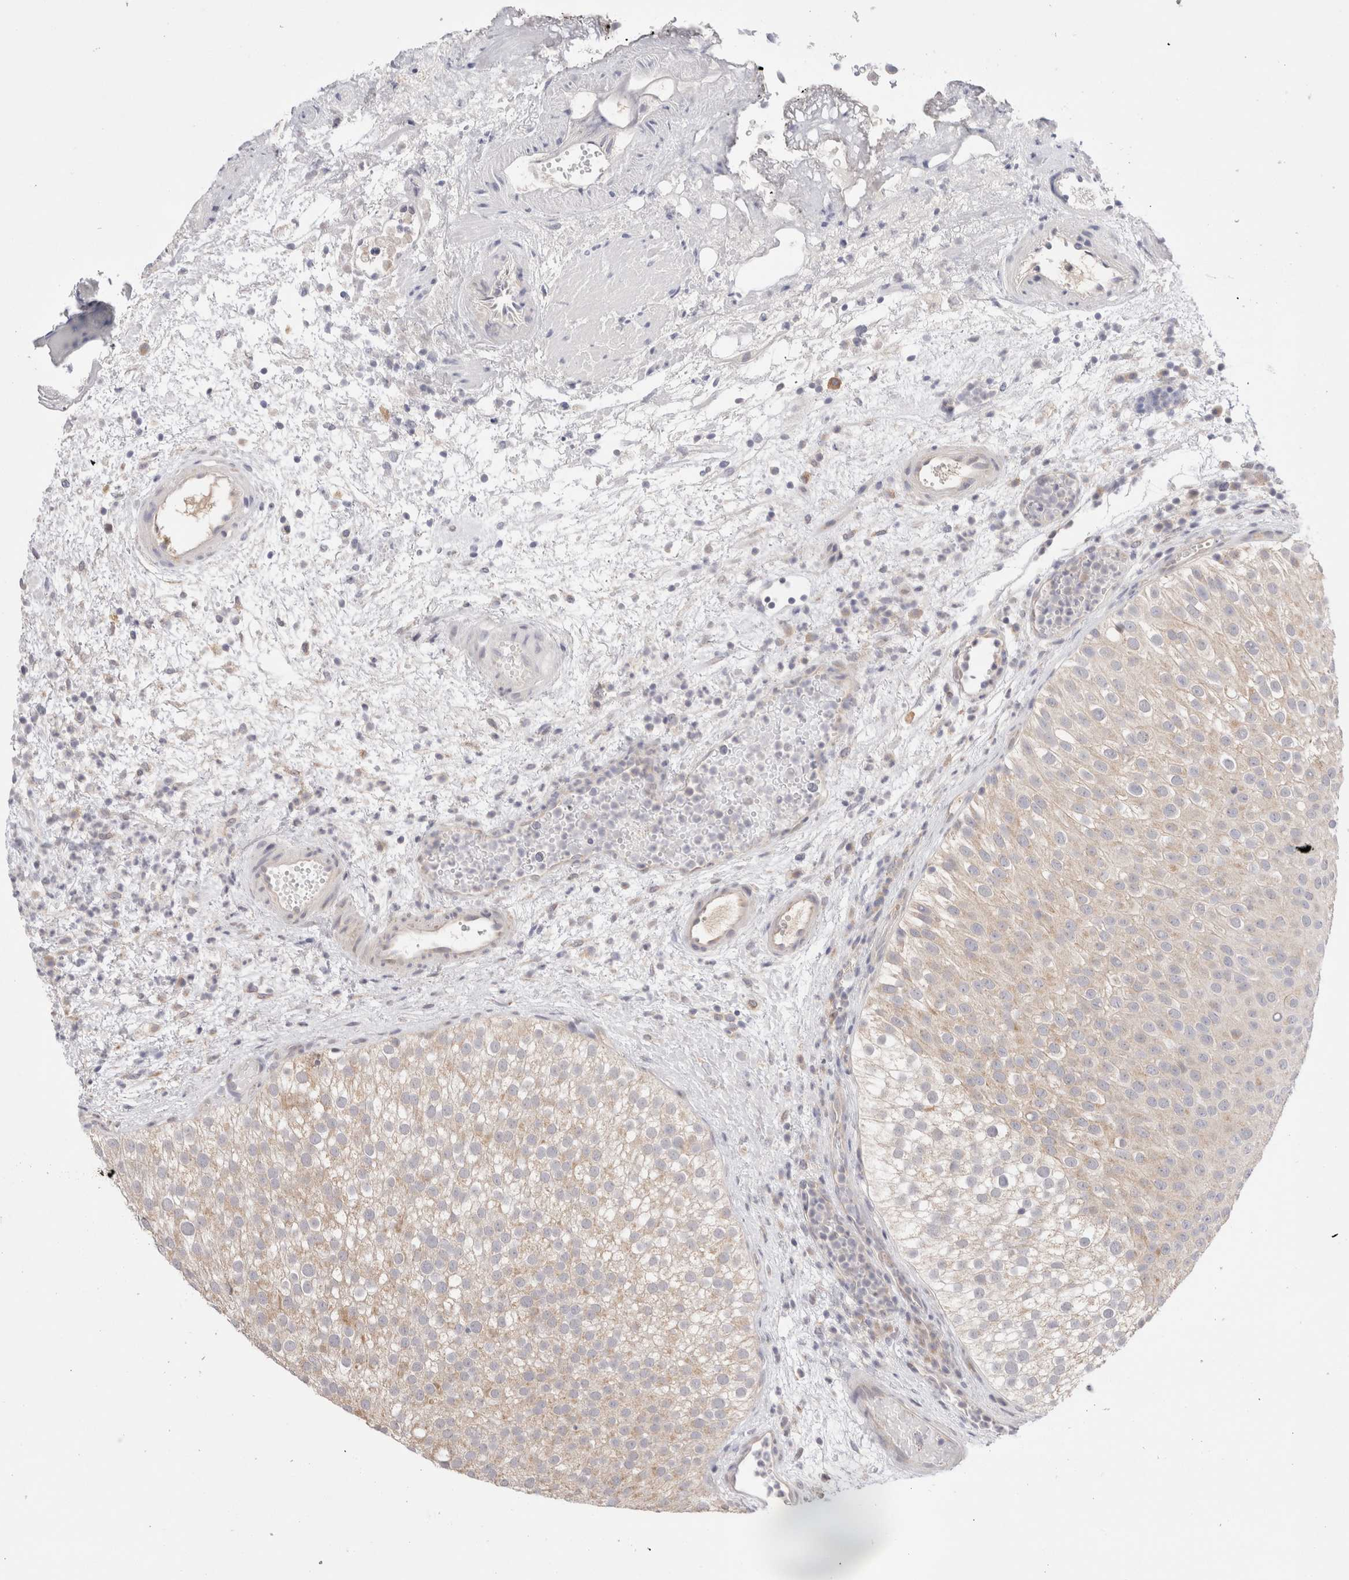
{"staining": {"intensity": "weak", "quantity": ">75%", "location": "cytoplasmic/membranous"}, "tissue": "urothelial cancer", "cell_type": "Tumor cells", "image_type": "cancer", "snomed": [{"axis": "morphology", "description": "Urothelial carcinoma, Low grade"}, {"axis": "topography", "description": "Urinary bladder"}], "caption": "This image reveals low-grade urothelial carcinoma stained with immunohistochemistry to label a protein in brown. The cytoplasmic/membranous of tumor cells show weak positivity for the protein. Nuclei are counter-stained blue.", "gene": "SPATA20", "patient": {"sex": "male", "age": 78}}